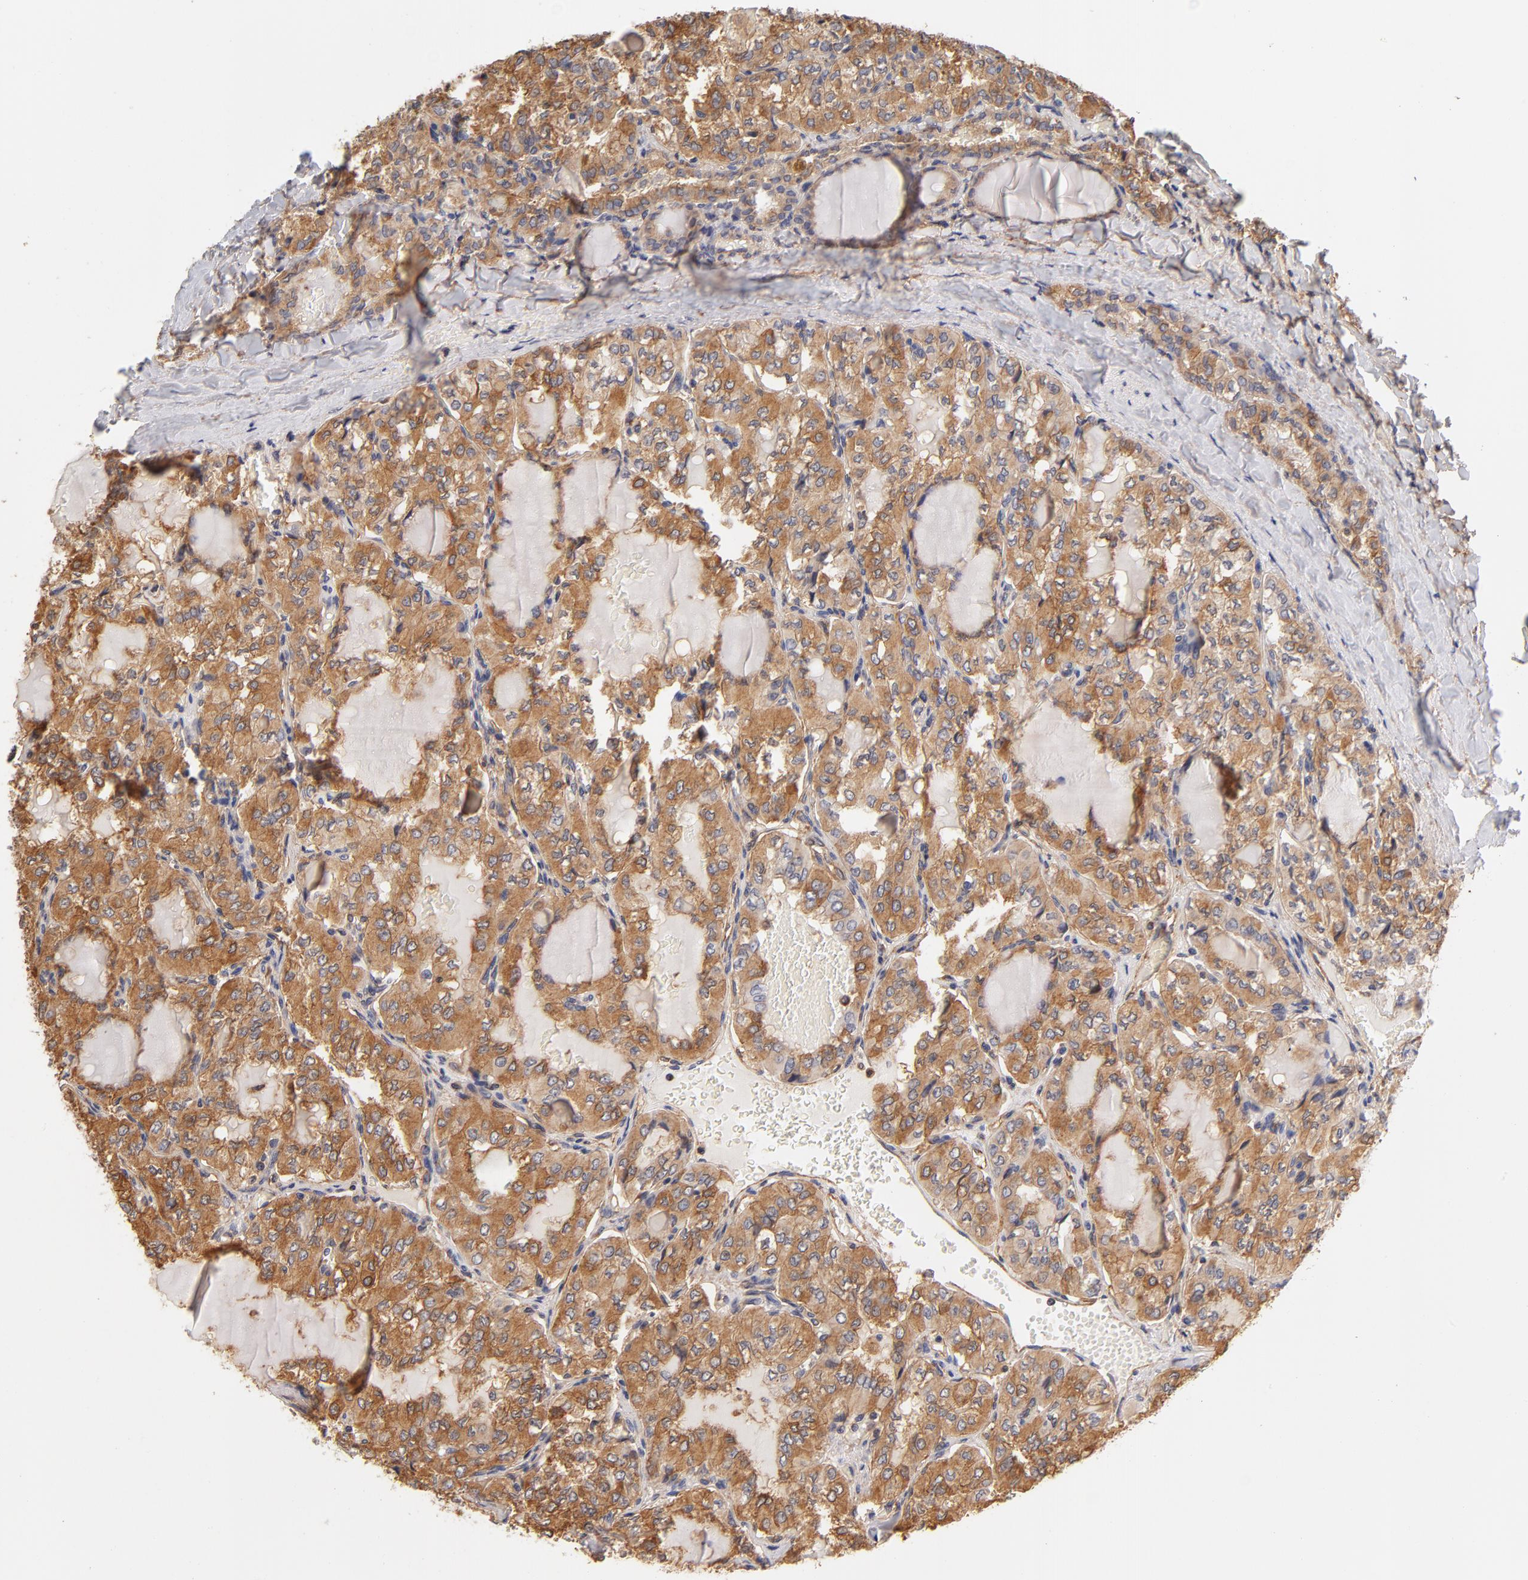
{"staining": {"intensity": "strong", "quantity": ">75%", "location": "cytoplasmic/membranous"}, "tissue": "thyroid cancer", "cell_type": "Tumor cells", "image_type": "cancer", "snomed": [{"axis": "morphology", "description": "Papillary adenocarcinoma, NOS"}, {"axis": "topography", "description": "Thyroid gland"}], "caption": "IHC photomicrograph of human papillary adenocarcinoma (thyroid) stained for a protein (brown), which demonstrates high levels of strong cytoplasmic/membranous staining in about >75% of tumor cells.", "gene": "FCMR", "patient": {"sex": "male", "age": 20}}